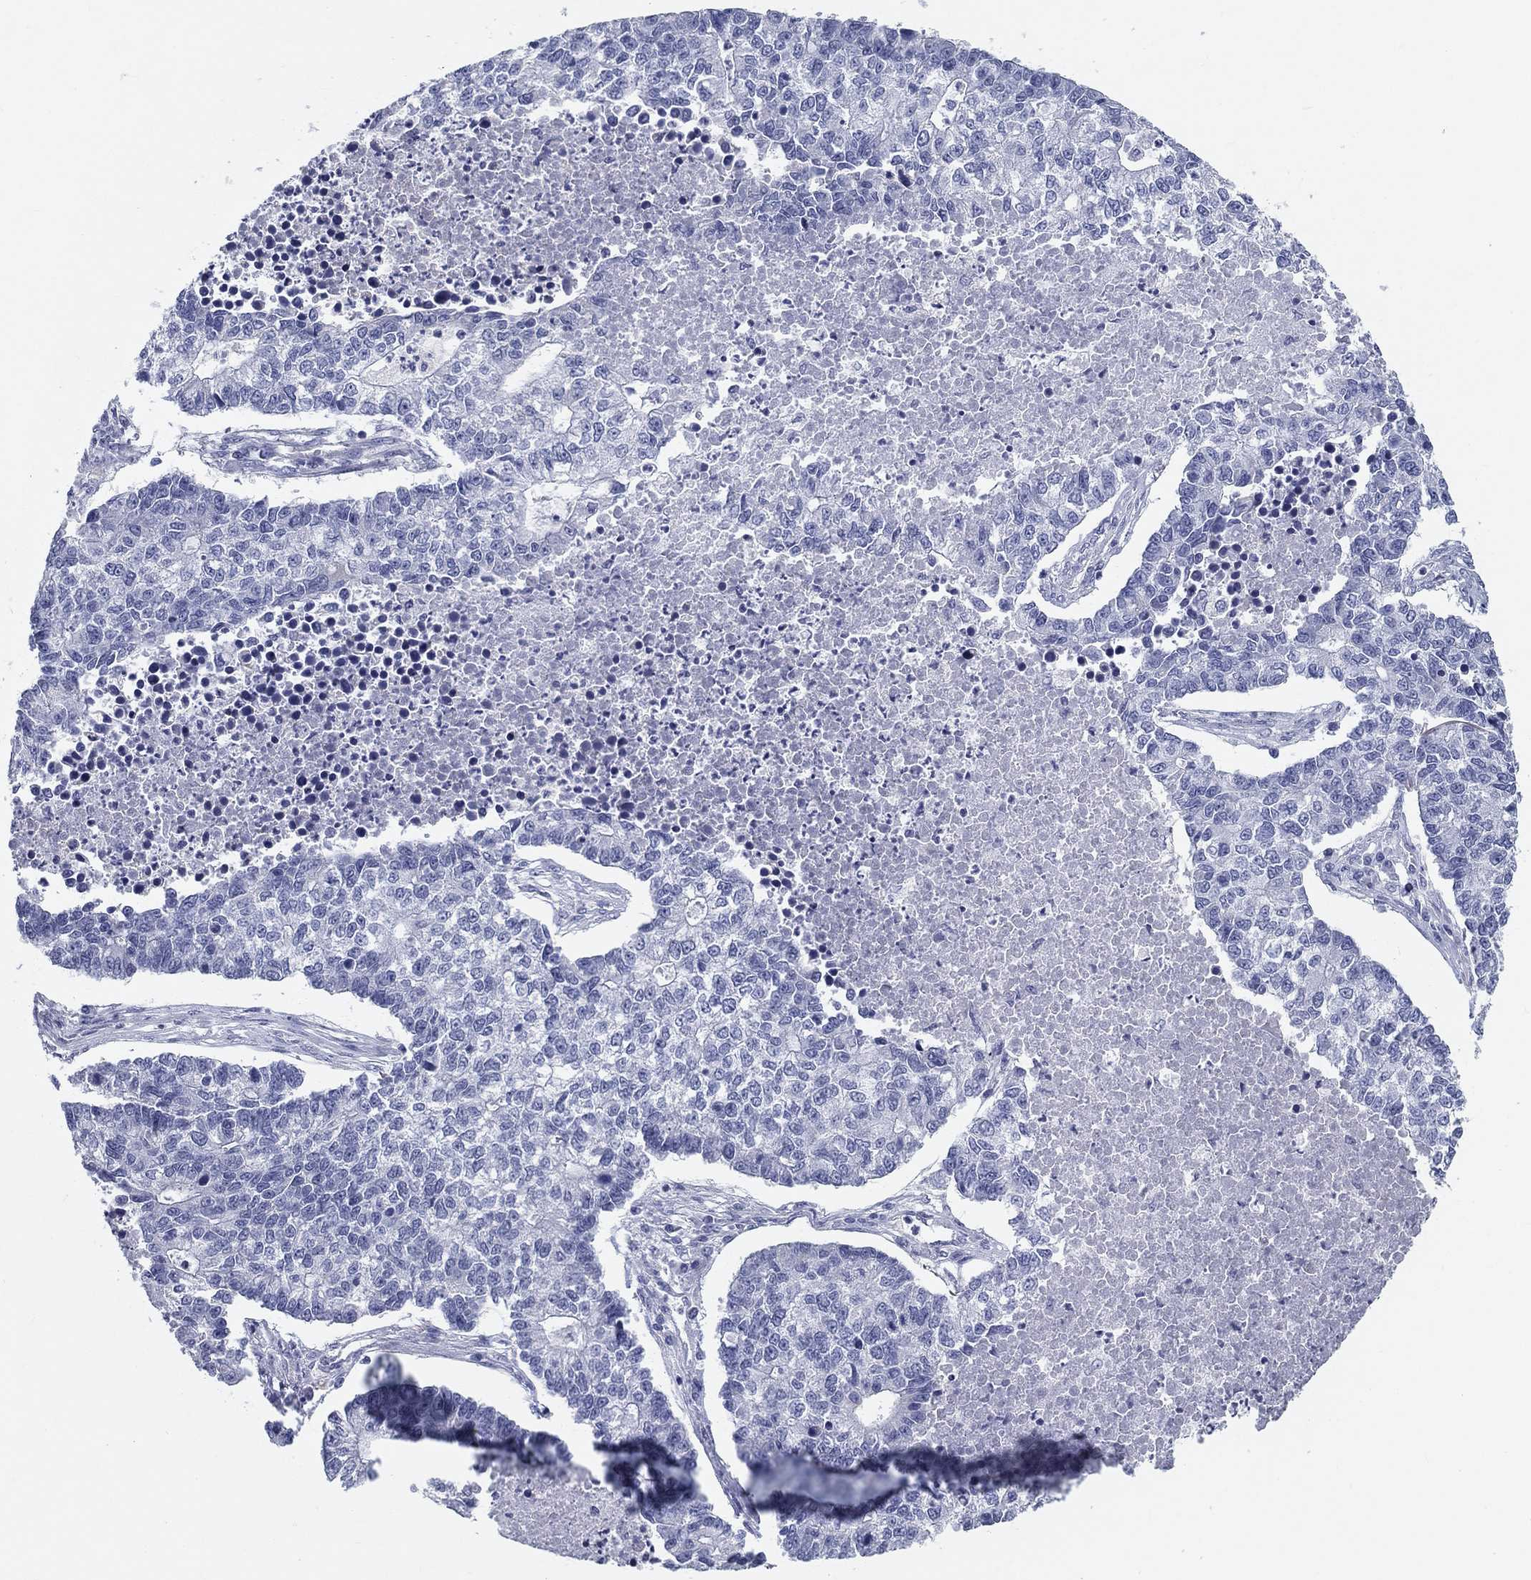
{"staining": {"intensity": "negative", "quantity": "none", "location": "none"}, "tissue": "lung cancer", "cell_type": "Tumor cells", "image_type": "cancer", "snomed": [{"axis": "morphology", "description": "Adenocarcinoma, NOS"}, {"axis": "topography", "description": "Lung"}], "caption": "This is a image of immunohistochemistry (IHC) staining of lung adenocarcinoma, which shows no expression in tumor cells.", "gene": "UPB1", "patient": {"sex": "male", "age": 57}}